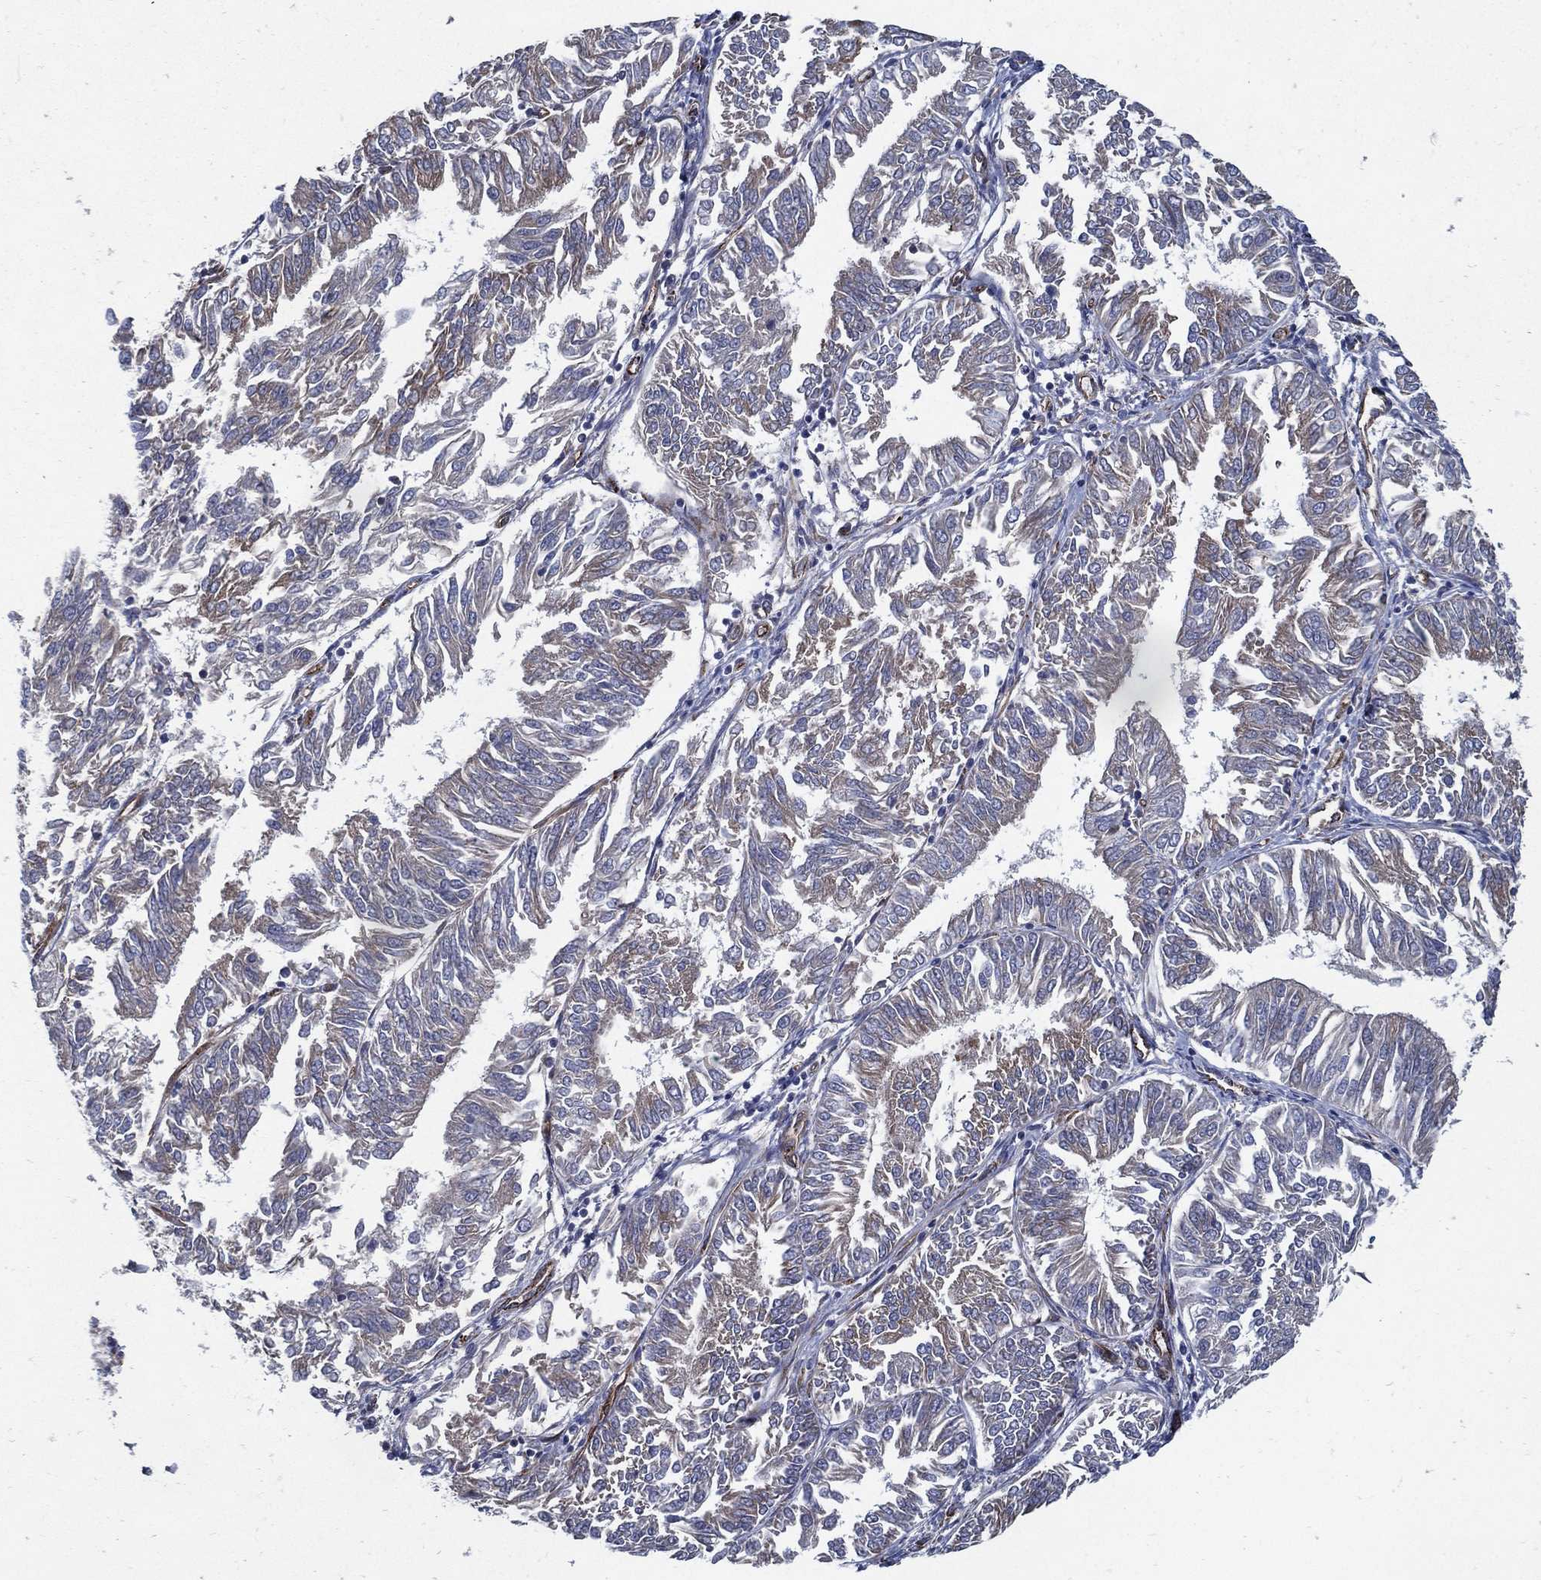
{"staining": {"intensity": "weak", "quantity": "<25%", "location": "cytoplasmic/membranous"}, "tissue": "endometrial cancer", "cell_type": "Tumor cells", "image_type": "cancer", "snomed": [{"axis": "morphology", "description": "Adenocarcinoma, NOS"}, {"axis": "topography", "description": "Endometrium"}], "caption": "Photomicrograph shows no protein staining in tumor cells of endometrial adenocarcinoma tissue.", "gene": "ARHGAP11A", "patient": {"sex": "female", "age": 58}}